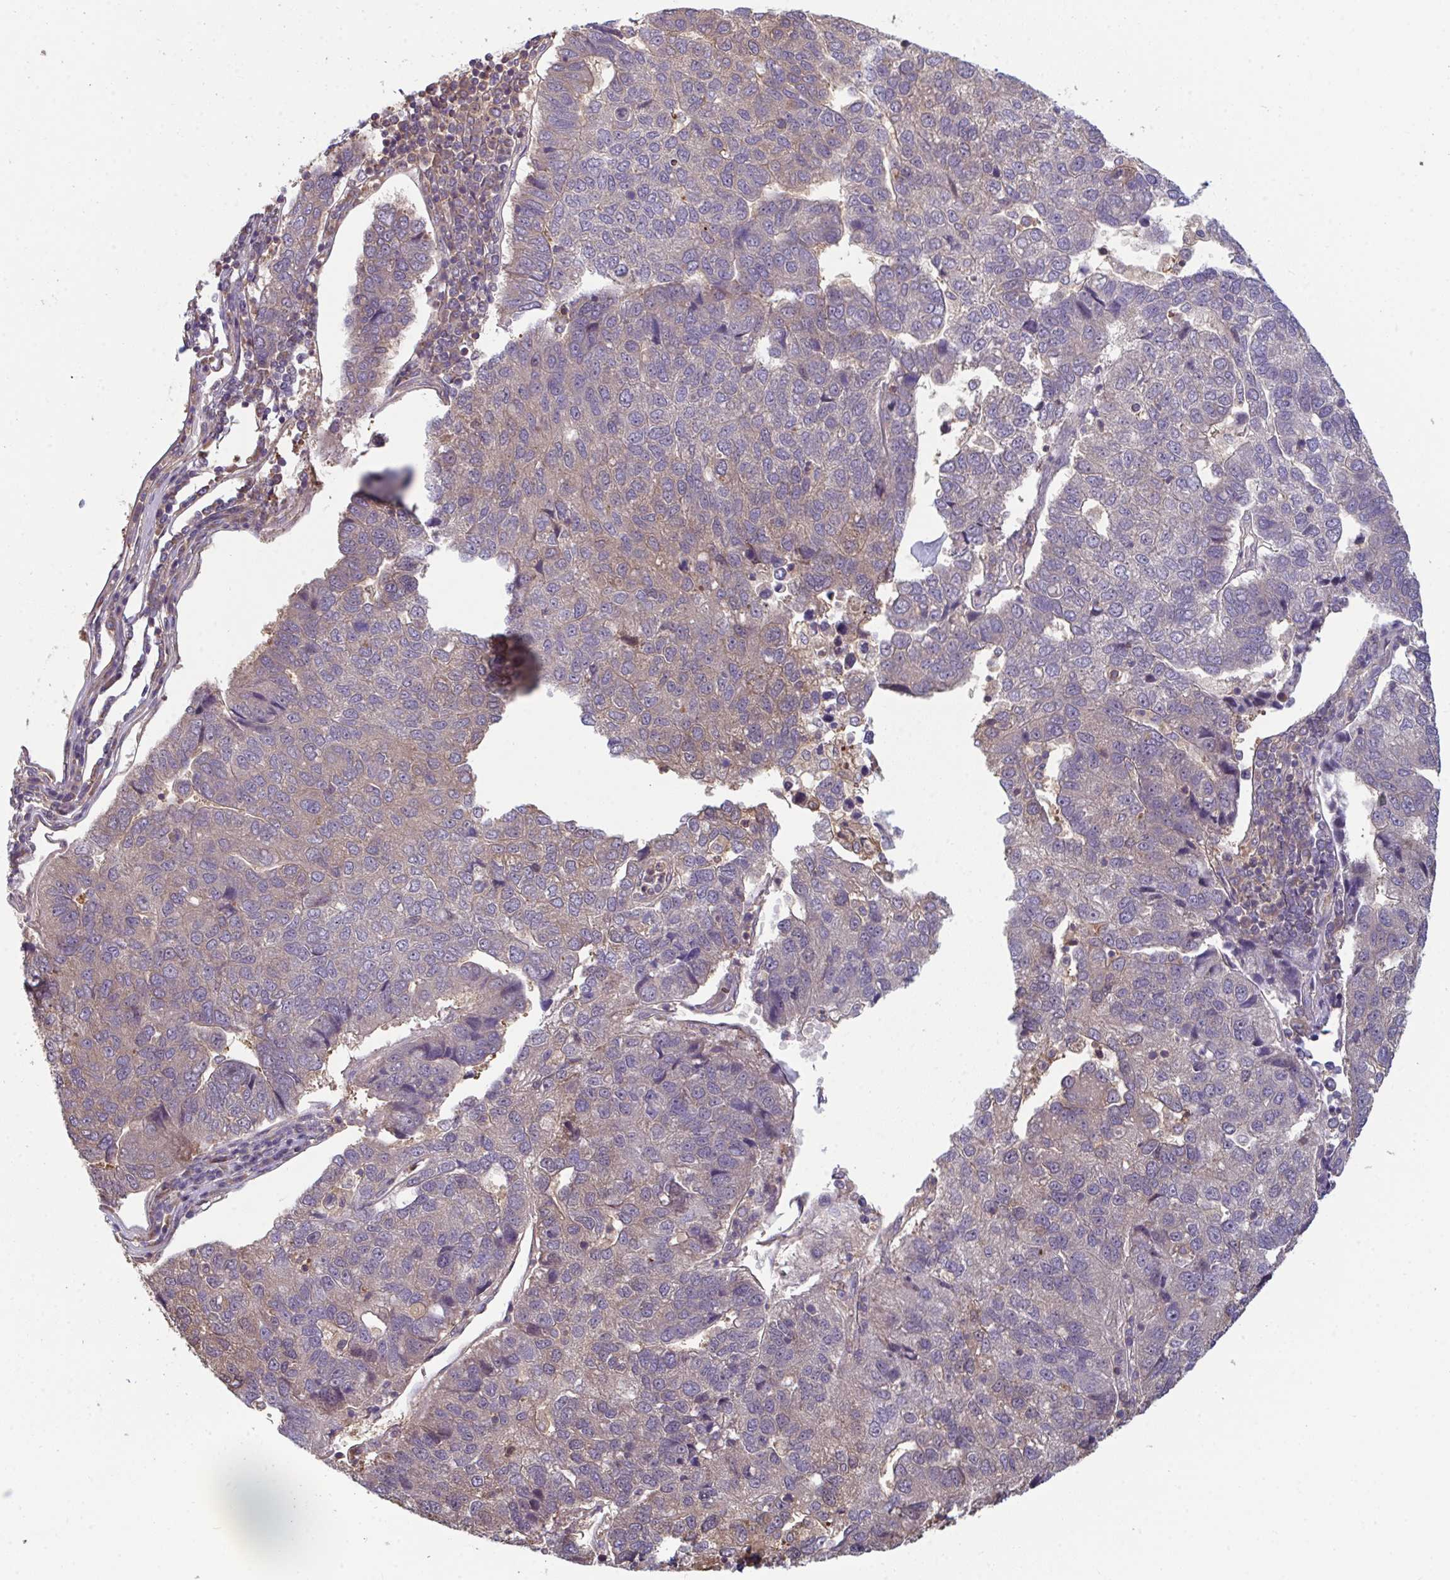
{"staining": {"intensity": "weak", "quantity": "<25%", "location": "cytoplasmic/membranous"}, "tissue": "pancreatic cancer", "cell_type": "Tumor cells", "image_type": "cancer", "snomed": [{"axis": "morphology", "description": "Adenocarcinoma, NOS"}, {"axis": "topography", "description": "Pancreas"}], "caption": "High power microscopy image of an IHC photomicrograph of adenocarcinoma (pancreatic), revealing no significant expression in tumor cells.", "gene": "TTC9C", "patient": {"sex": "female", "age": 61}}